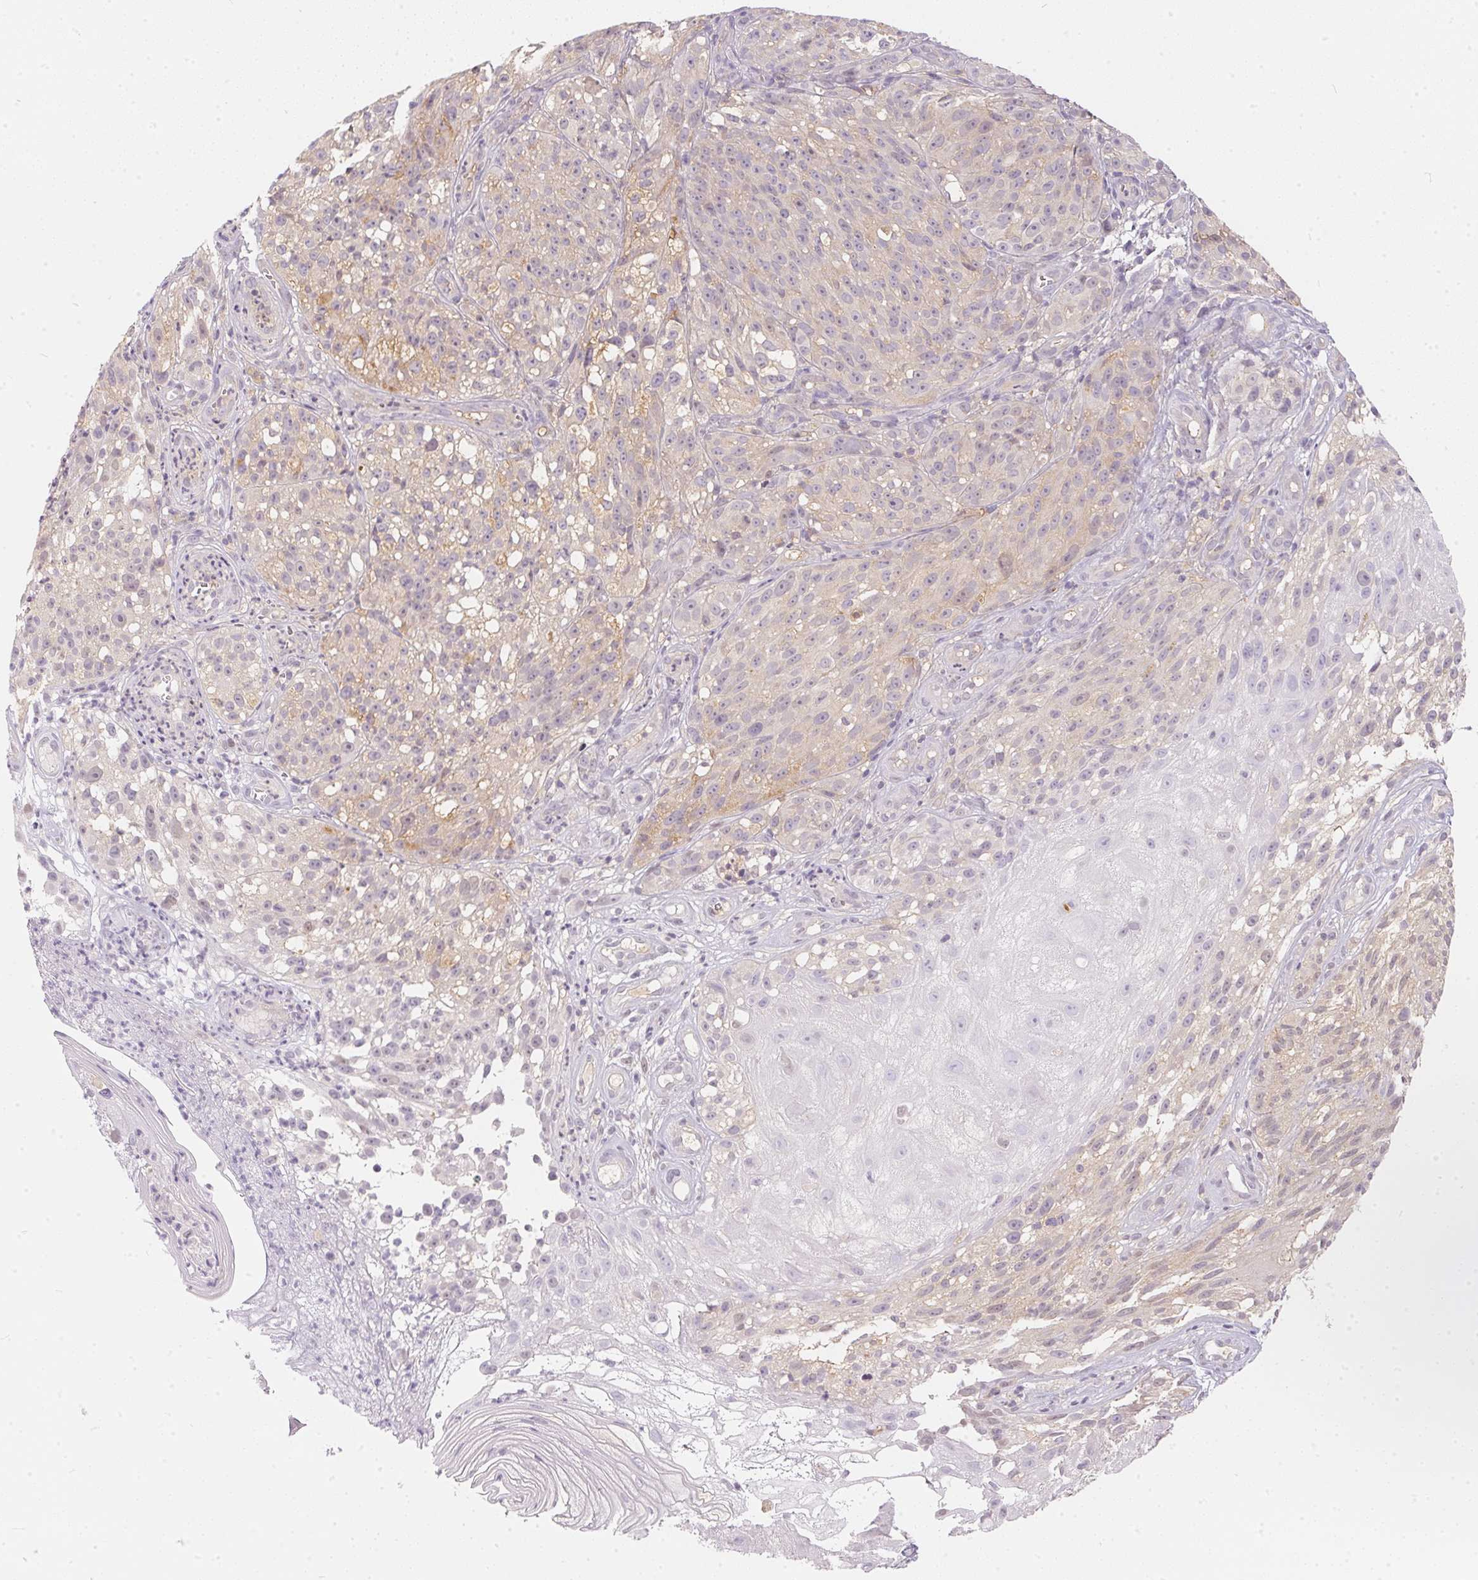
{"staining": {"intensity": "weak", "quantity": "25%-75%", "location": "cytoplasmic/membranous"}, "tissue": "melanoma", "cell_type": "Tumor cells", "image_type": "cancer", "snomed": [{"axis": "morphology", "description": "Malignant melanoma, NOS"}, {"axis": "topography", "description": "Skin"}], "caption": "Protein expression analysis of melanoma reveals weak cytoplasmic/membranous expression in about 25%-75% of tumor cells. (Brightfield microscopy of DAB IHC at high magnification).", "gene": "BLMH", "patient": {"sex": "female", "age": 85}}